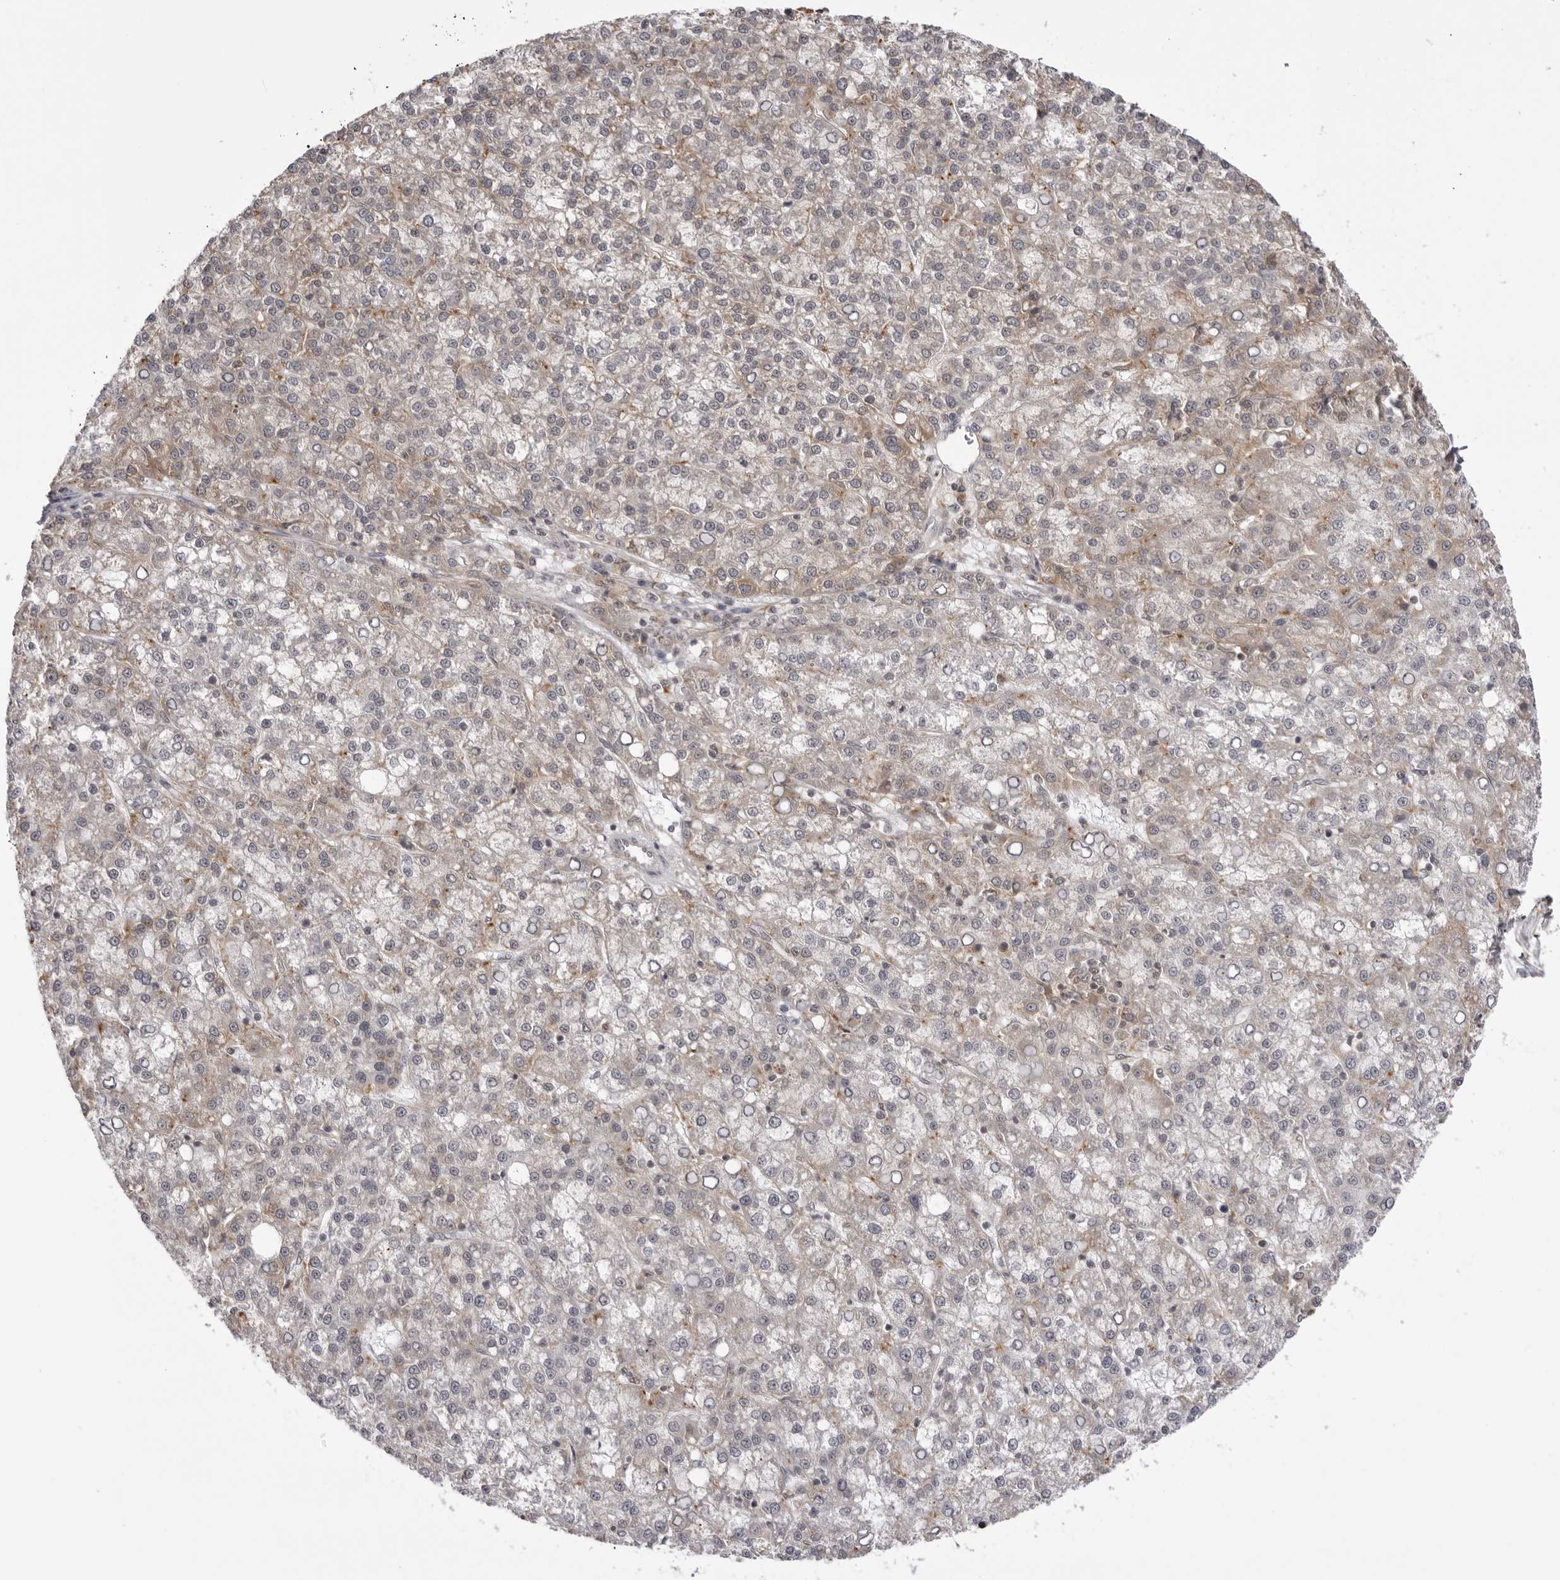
{"staining": {"intensity": "weak", "quantity": "<25%", "location": "cytoplasmic/membranous"}, "tissue": "liver cancer", "cell_type": "Tumor cells", "image_type": "cancer", "snomed": [{"axis": "morphology", "description": "Carcinoma, Hepatocellular, NOS"}, {"axis": "topography", "description": "Liver"}], "caption": "A high-resolution photomicrograph shows immunohistochemistry staining of liver cancer, which reveals no significant positivity in tumor cells.", "gene": "USP43", "patient": {"sex": "female", "age": 58}}